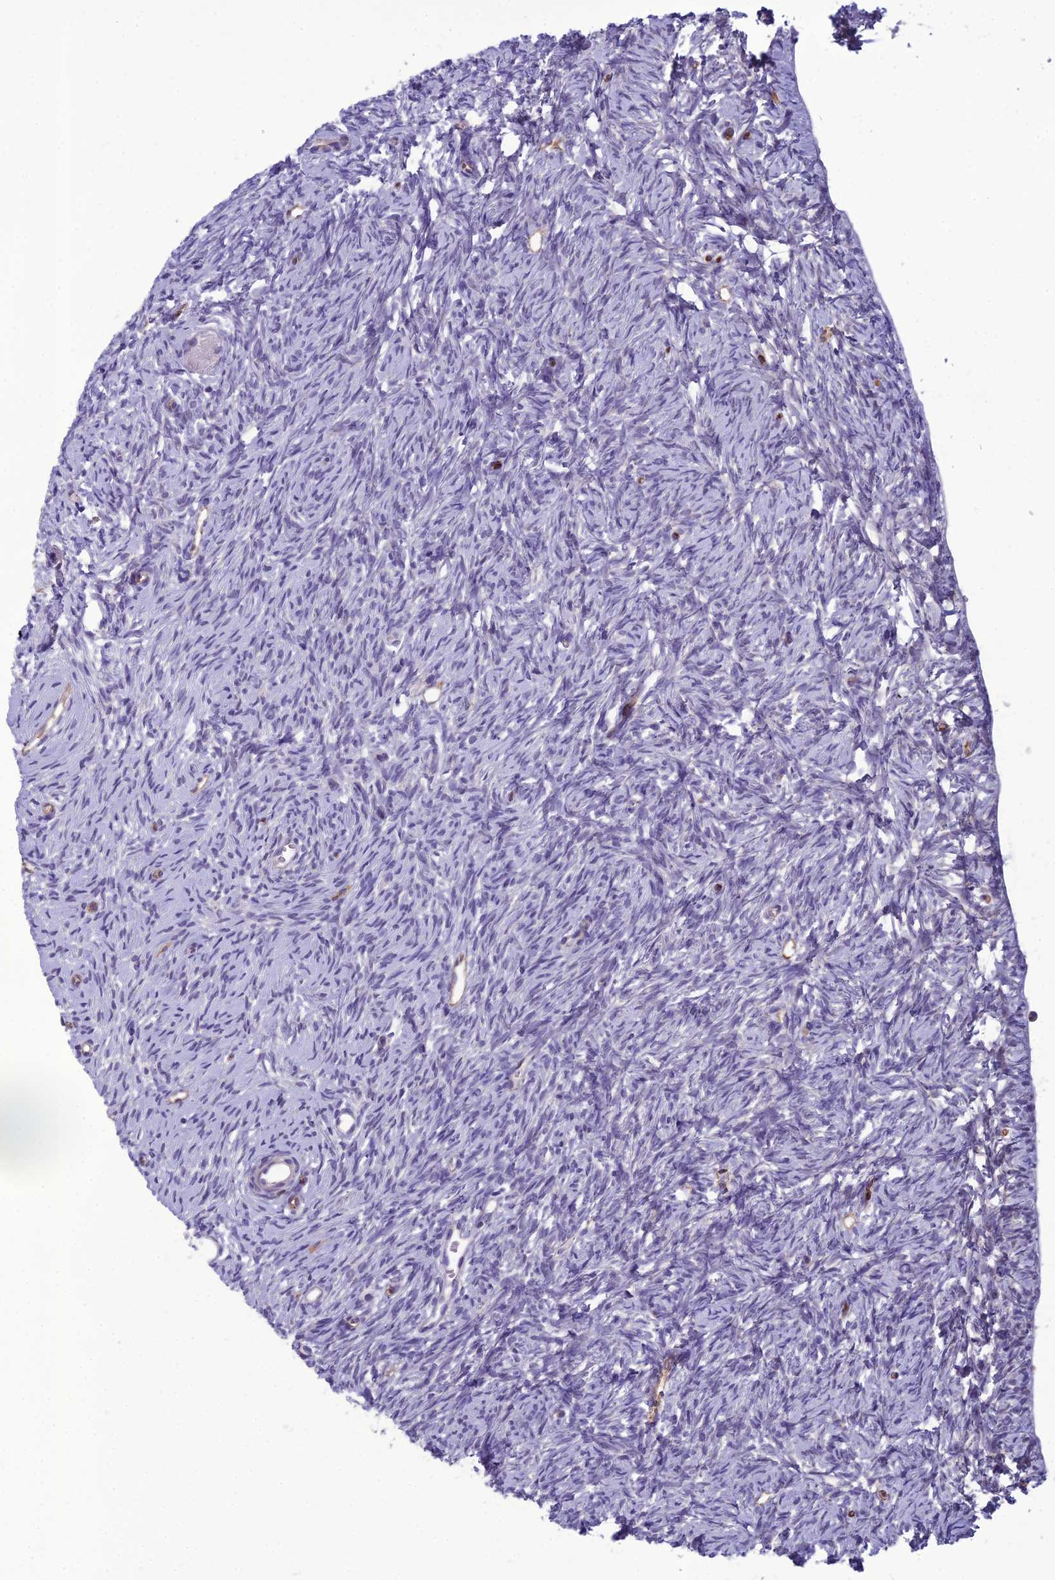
{"staining": {"intensity": "negative", "quantity": "none", "location": "none"}, "tissue": "ovary", "cell_type": "Follicle cells", "image_type": "normal", "snomed": [{"axis": "morphology", "description": "Normal tissue, NOS"}, {"axis": "topography", "description": "Ovary"}], "caption": "An immunohistochemistry micrograph of unremarkable ovary is shown. There is no staining in follicle cells of ovary.", "gene": "BBS7", "patient": {"sex": "female", "age": 51}}